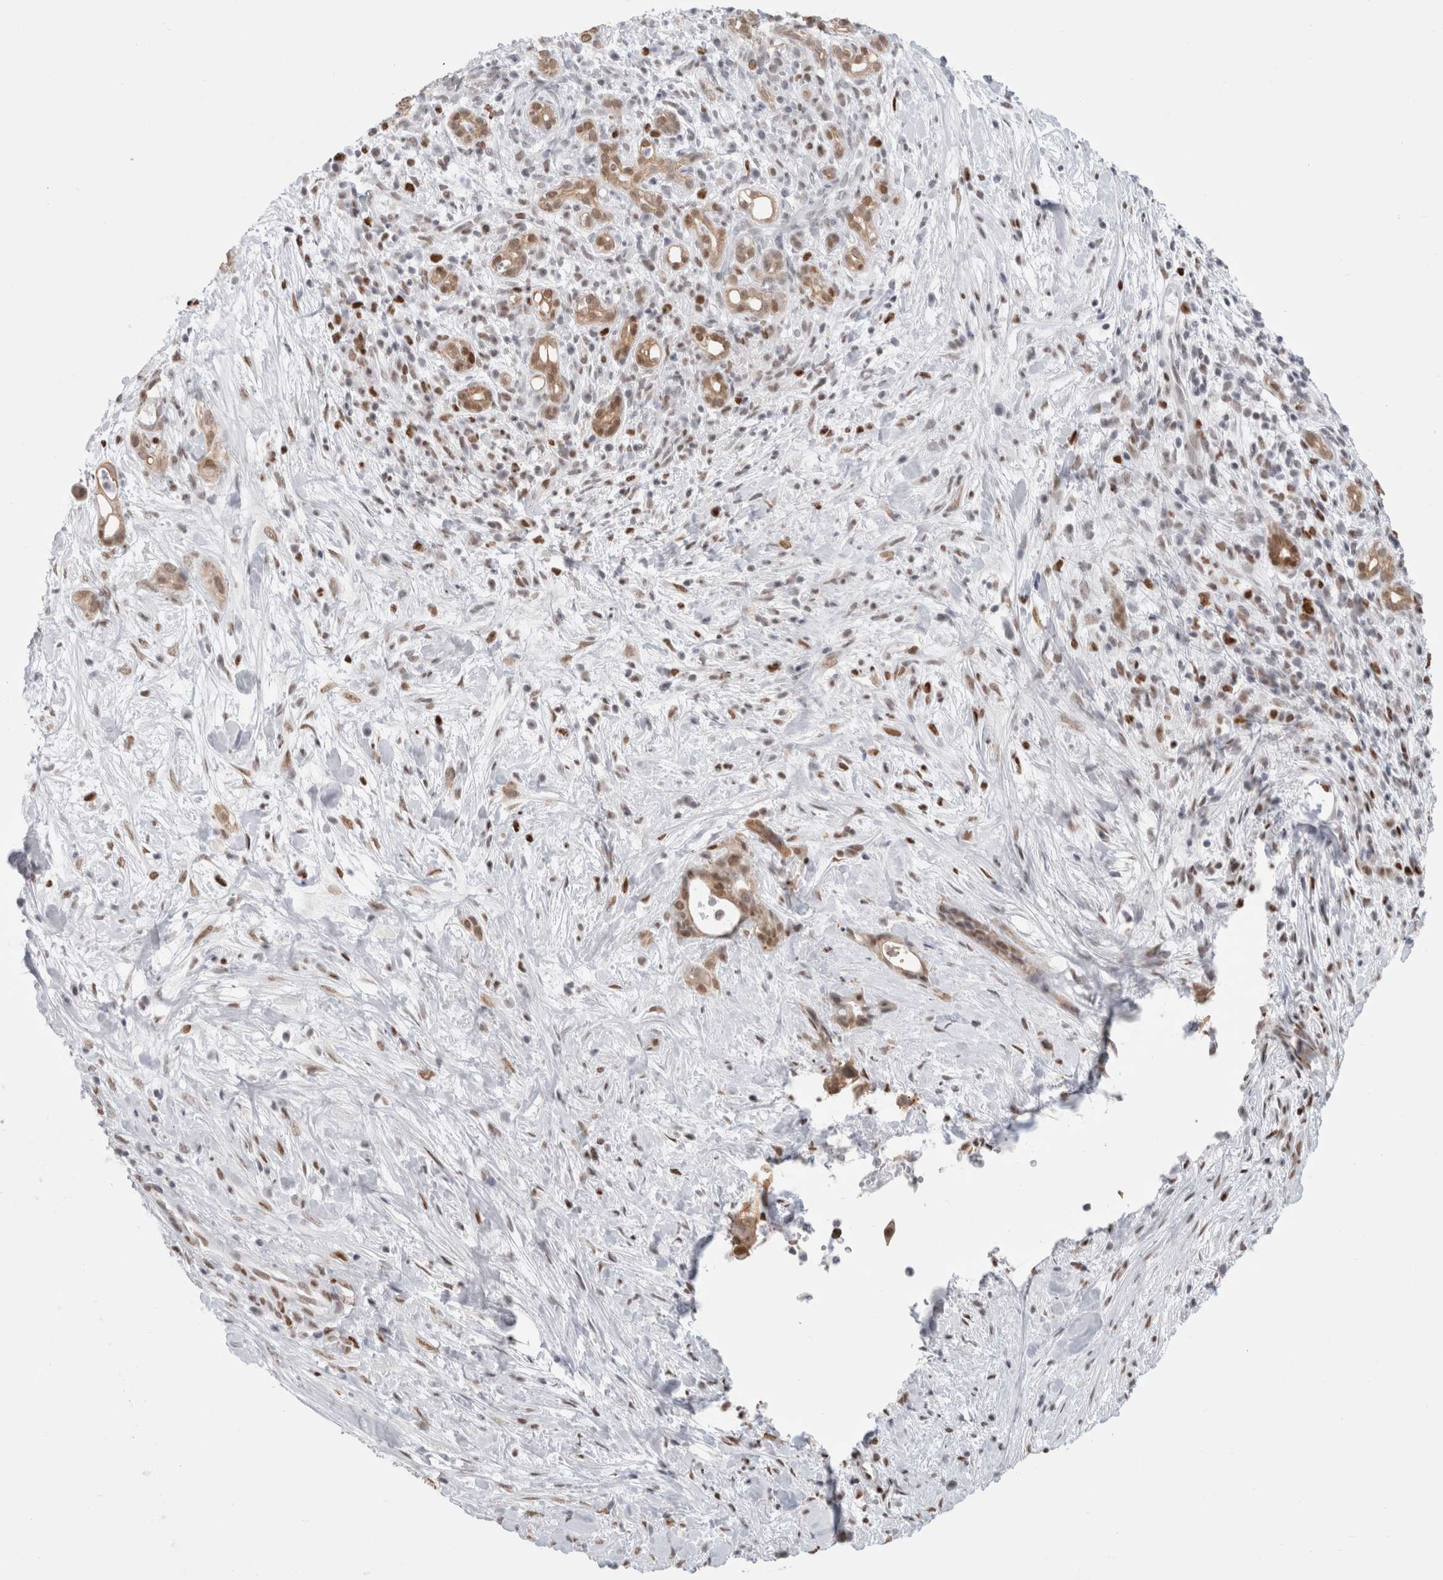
{"staining": {"intensity": "moderate", "quantity": ">75%", "location": "cytoplasmic/membranous,nuclear"}, "tissue": "pancreatic cancer", "cell_type": "Tumor cells", "image_type": "cancer", "snomed": [{"axis": "morphology", "description": "Adenocarcinoma, NOS"}, {"axis": "topography", "description": "Pancreas"}], "caption": "Protein staining of pancreatic cancer tissue reveals moderate cytoplasmic/membranous and nuclear expression in about >75% of tumor cells. The staining is performed using DAB brown chromogen to label protein expression. The nuclei are counter-stained blue using hematoxylin.", "gene": "SMARCC1", "patient": {"sex": "male", "age": 58}}